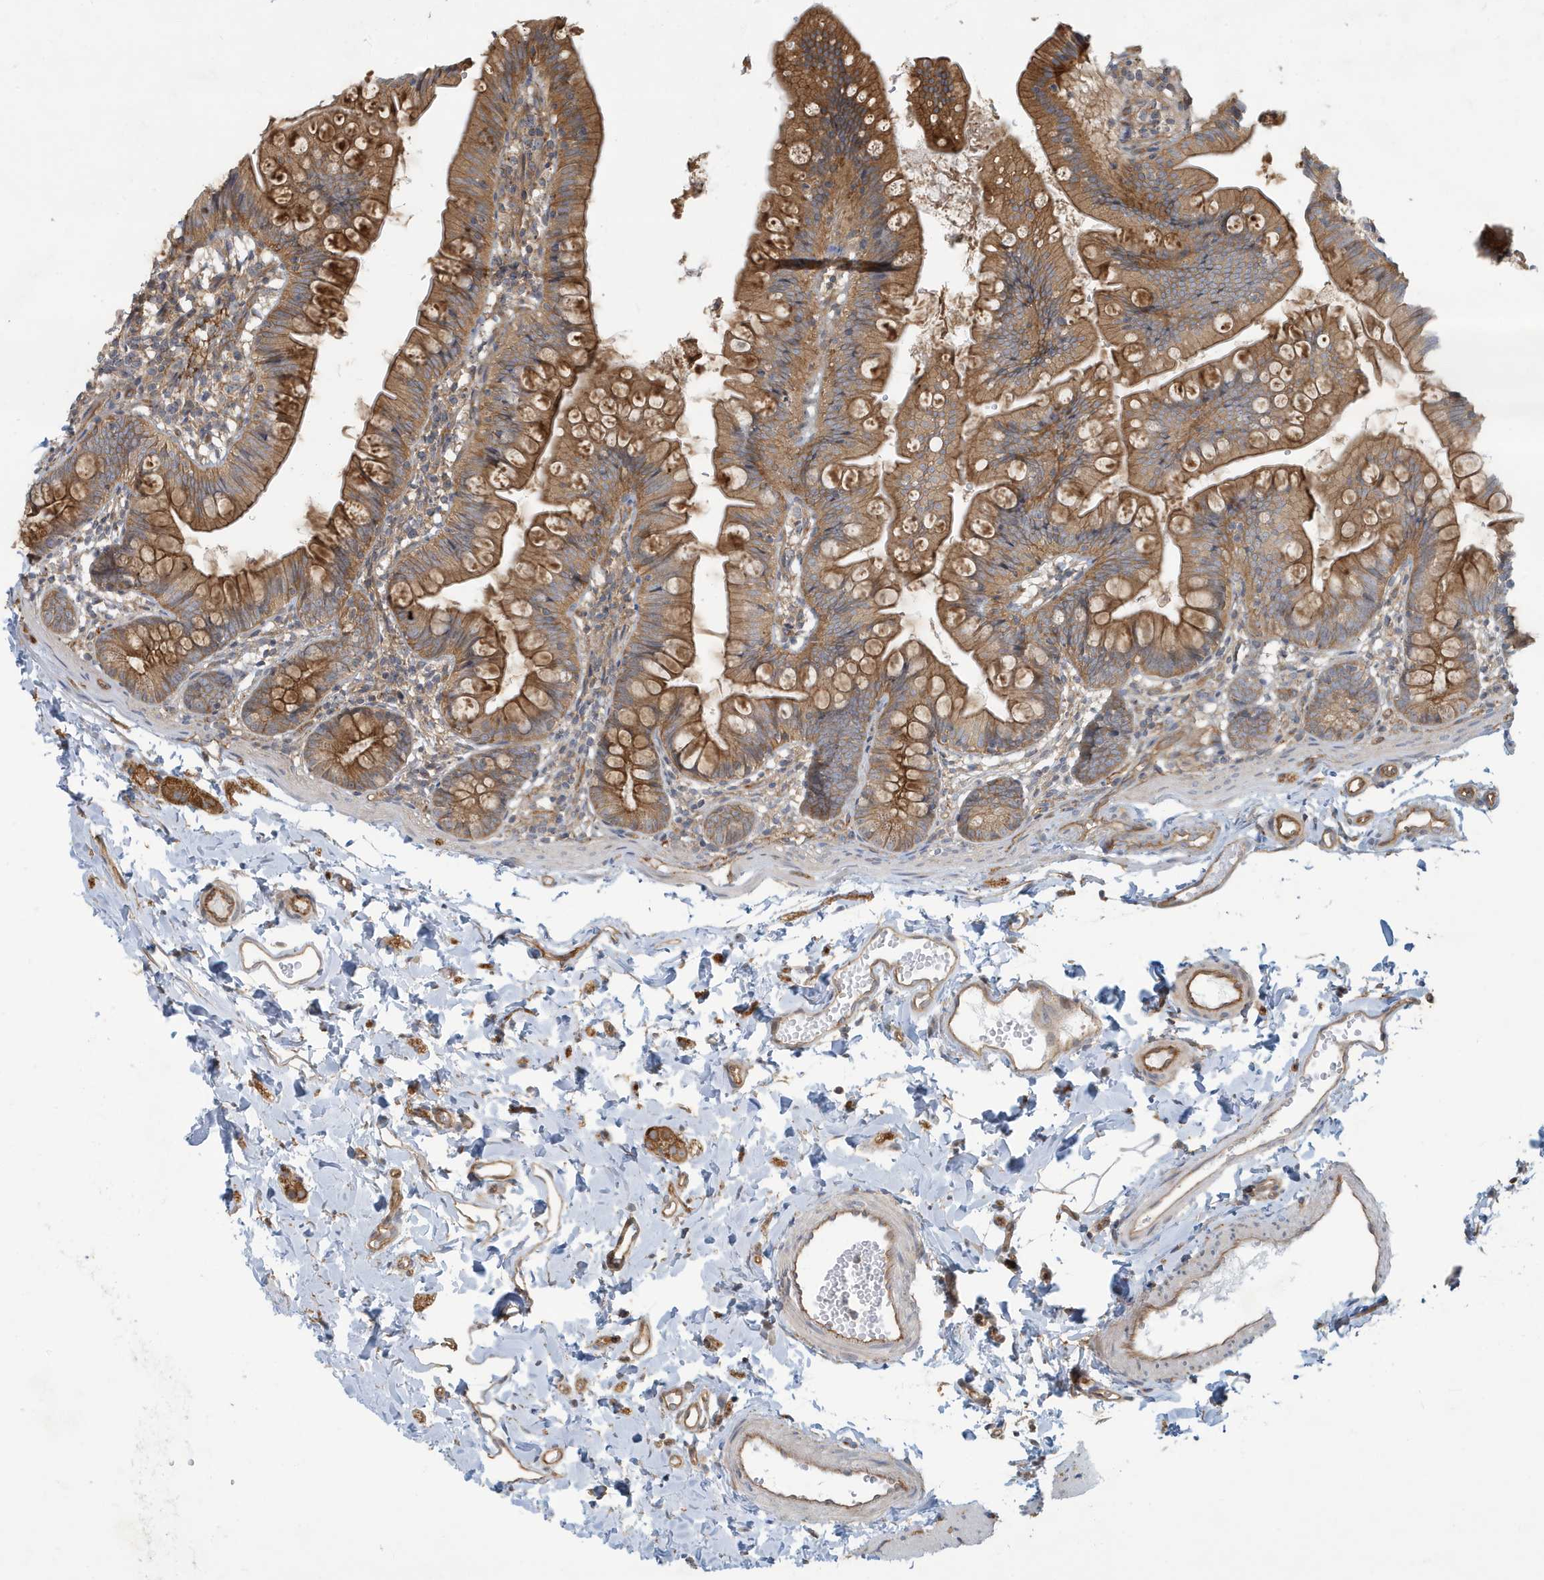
{"staining": {"intensity": "moderate", "quantity": ">75%", "location": "cytoplasmic/membranous"}, "tissue": "small intestine", "cell_type": "Glandular cells", "image_type": "normal", "snomed": [{"axis": "morphology", "description": "Normal tissue, NOS"}, {"axis": "topography", "description": "Small intestine"}], "caption": "Immunohistochemical staining of unremarkable small intestine demonstrates >75% levels of moderate cytoplasmic/membranous protein expression in about >75% of glandular cells.", "gene": "ATP23", "patient": {"sex": "male", "age": 7}}